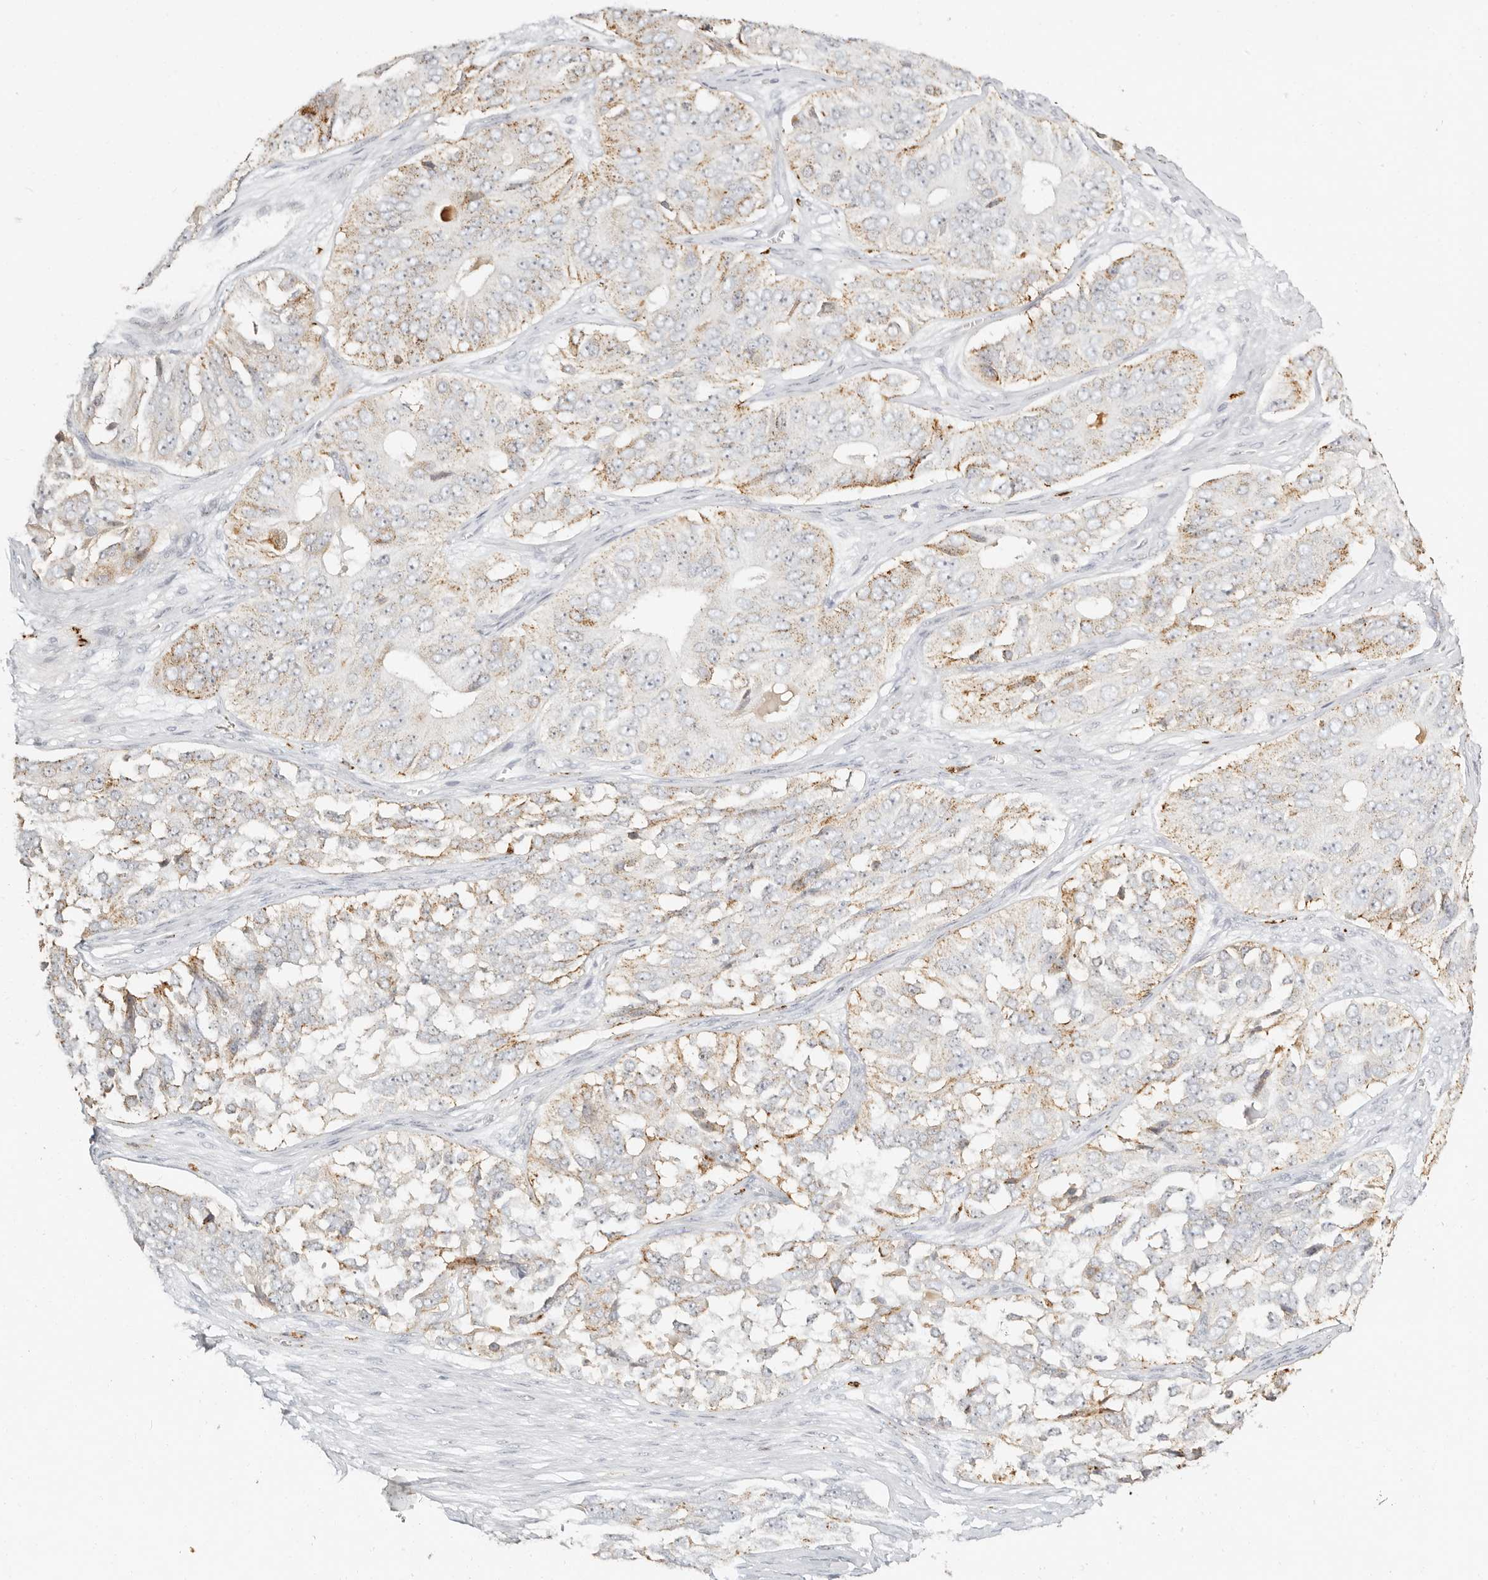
{"staining": {"intensity": "moderate", "quantity": "<25%", "location": "cytoplasmic/membranous"}, "tissue": "ovarian cancer", "cell_type": "Tumor cells", "image_type": "cancer", "snomed": [{"axis": "morphology", "description": "Carcinoma, endometroid"}, {"axis": "topography", "description": "Ovary"}], "caption": "Endometroid carcinoma (ovarian) stained with a brown dye shows moderate cytoplasmic/membranous positive positivity in approximately <25% of tumor cells.", "gene": "RNASET2", "patient": {"sex": "female", "age": 51}}